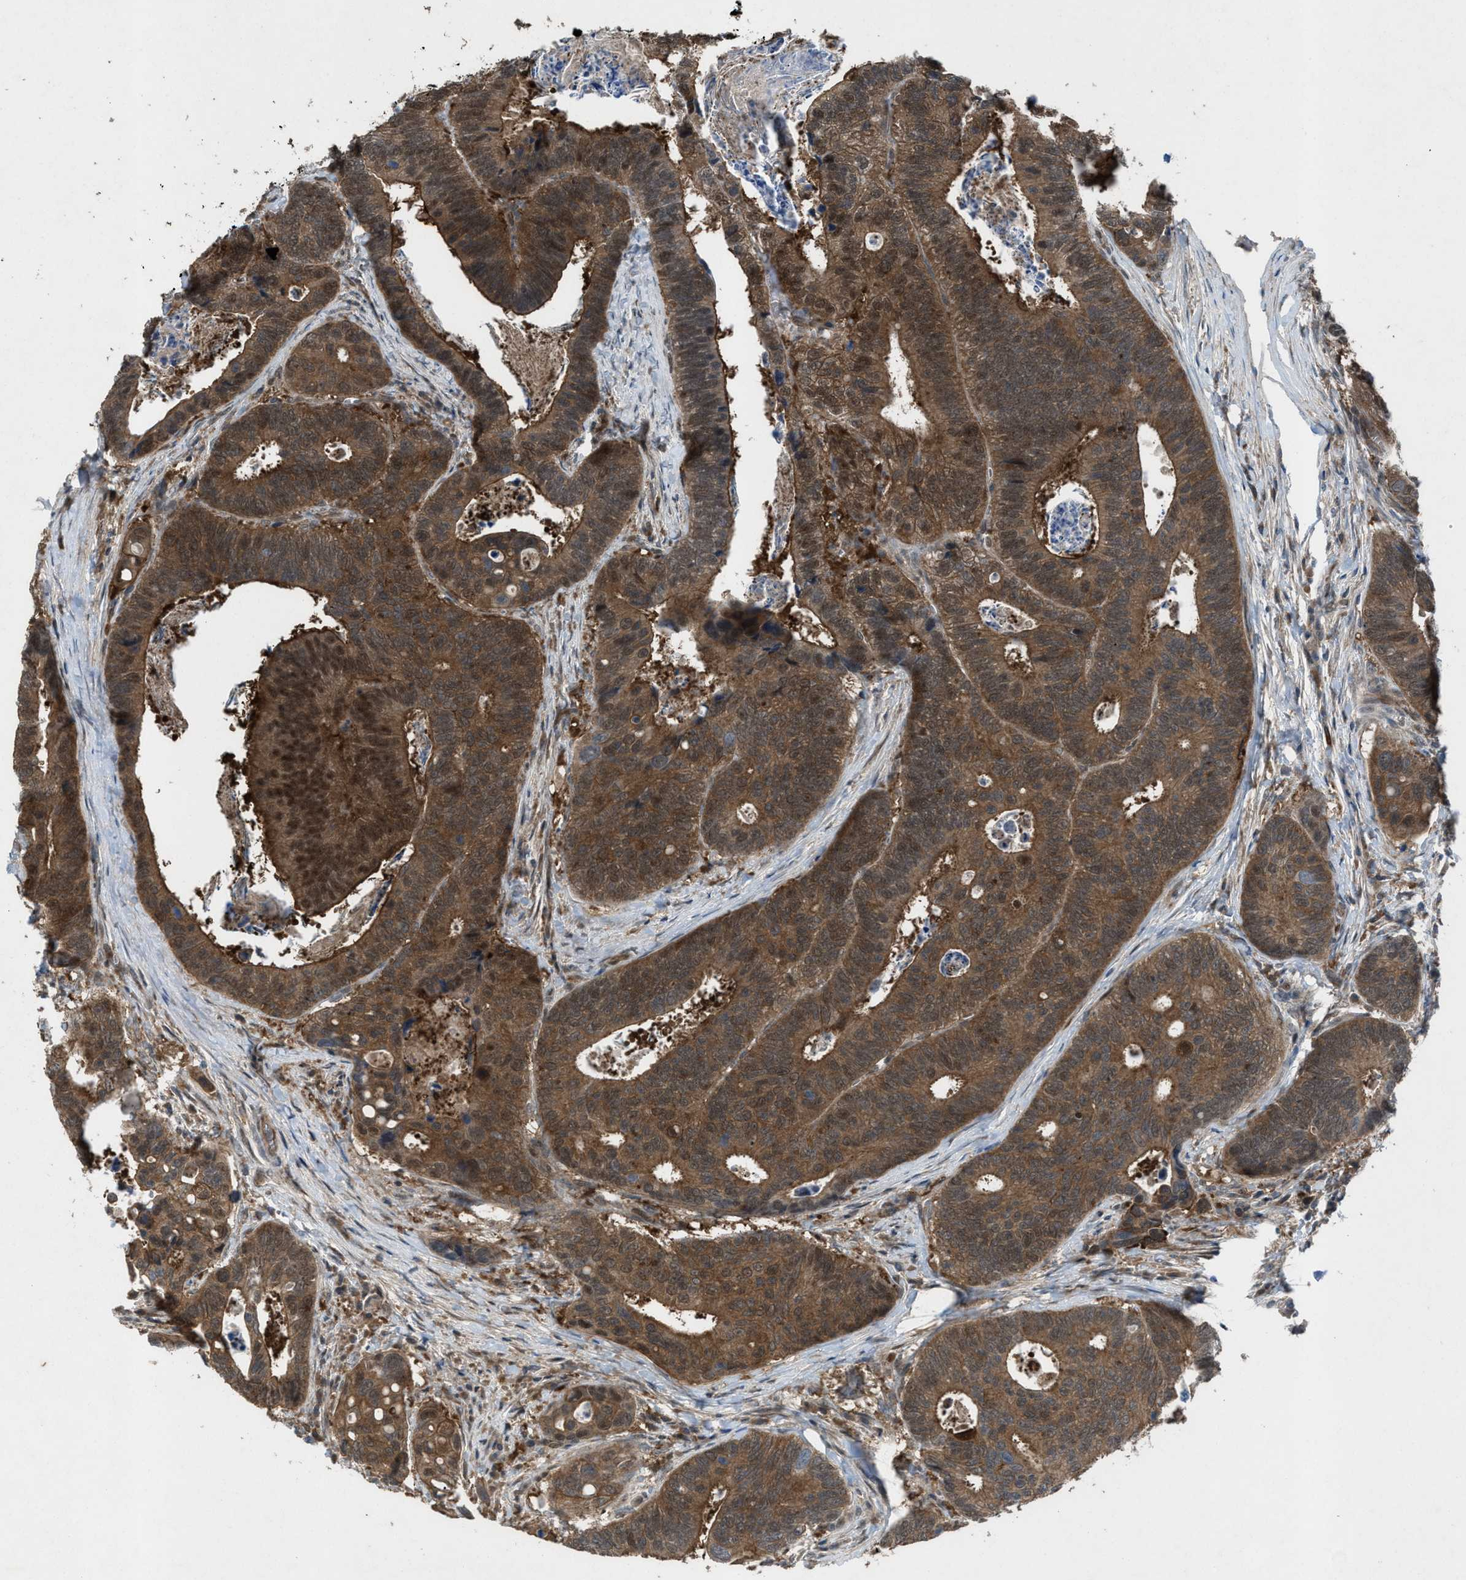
{"staining": {"intensity": "moderate", "quantity": ">75%", "location": "cytoplasmic/membranous,nuclear"}, "tissue": "colorectal cancer", "cell_type": "Tumor cells", "image_type": "cancer", "snomed": [{"axis": "morphology", "description": "Inflammation, NOS"}, {"axis": "morphology", "description": "Adenocarcinoma, NOS"}, {"axis": "topography", "description": "Colon"}], "caption": "Human adenocarcinoma (colorectal) stained with a brown dye displays moderate cytoplasmic/membranous and nuclear positive positivity in approximately >75% of tumor cells.", "gene": "PLAA", "patient": {"sex": "male", "age": 72}}